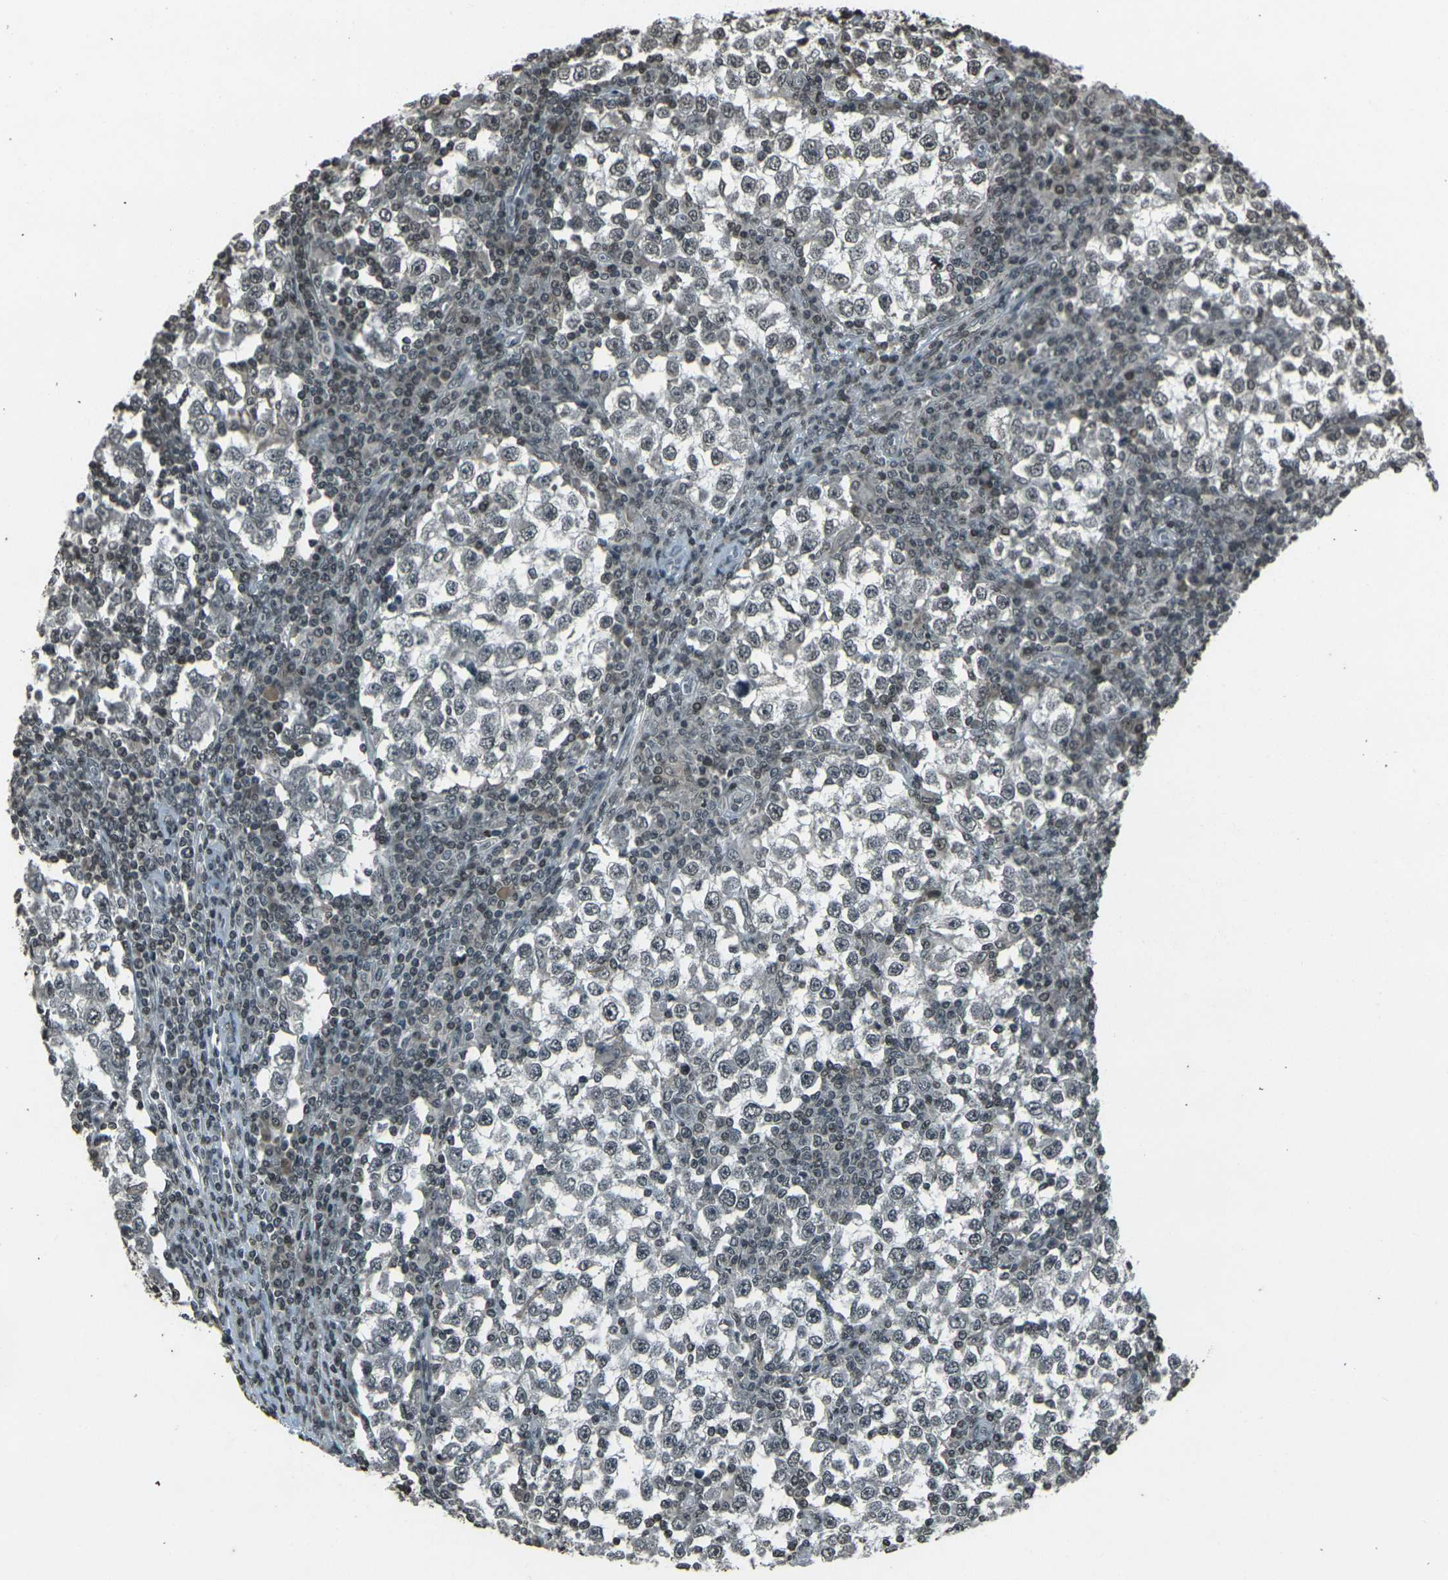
{"staining": {"intensity": "negative", "quantity": "none", "location": "none"}, "tissue": "testis cancer", "cell_type": "Tumor cells", "image_type": "cancer", "snomed": [{"axis": "morphology", "description": "Seminoma, NOS"}, {"axis": "topography", "description": "Testis"}], "caption": "There is no significant positivity in tumor cells of testis cancer.", "gene": "PRPF8", "patient": {"sex": "male", "age": 65}}